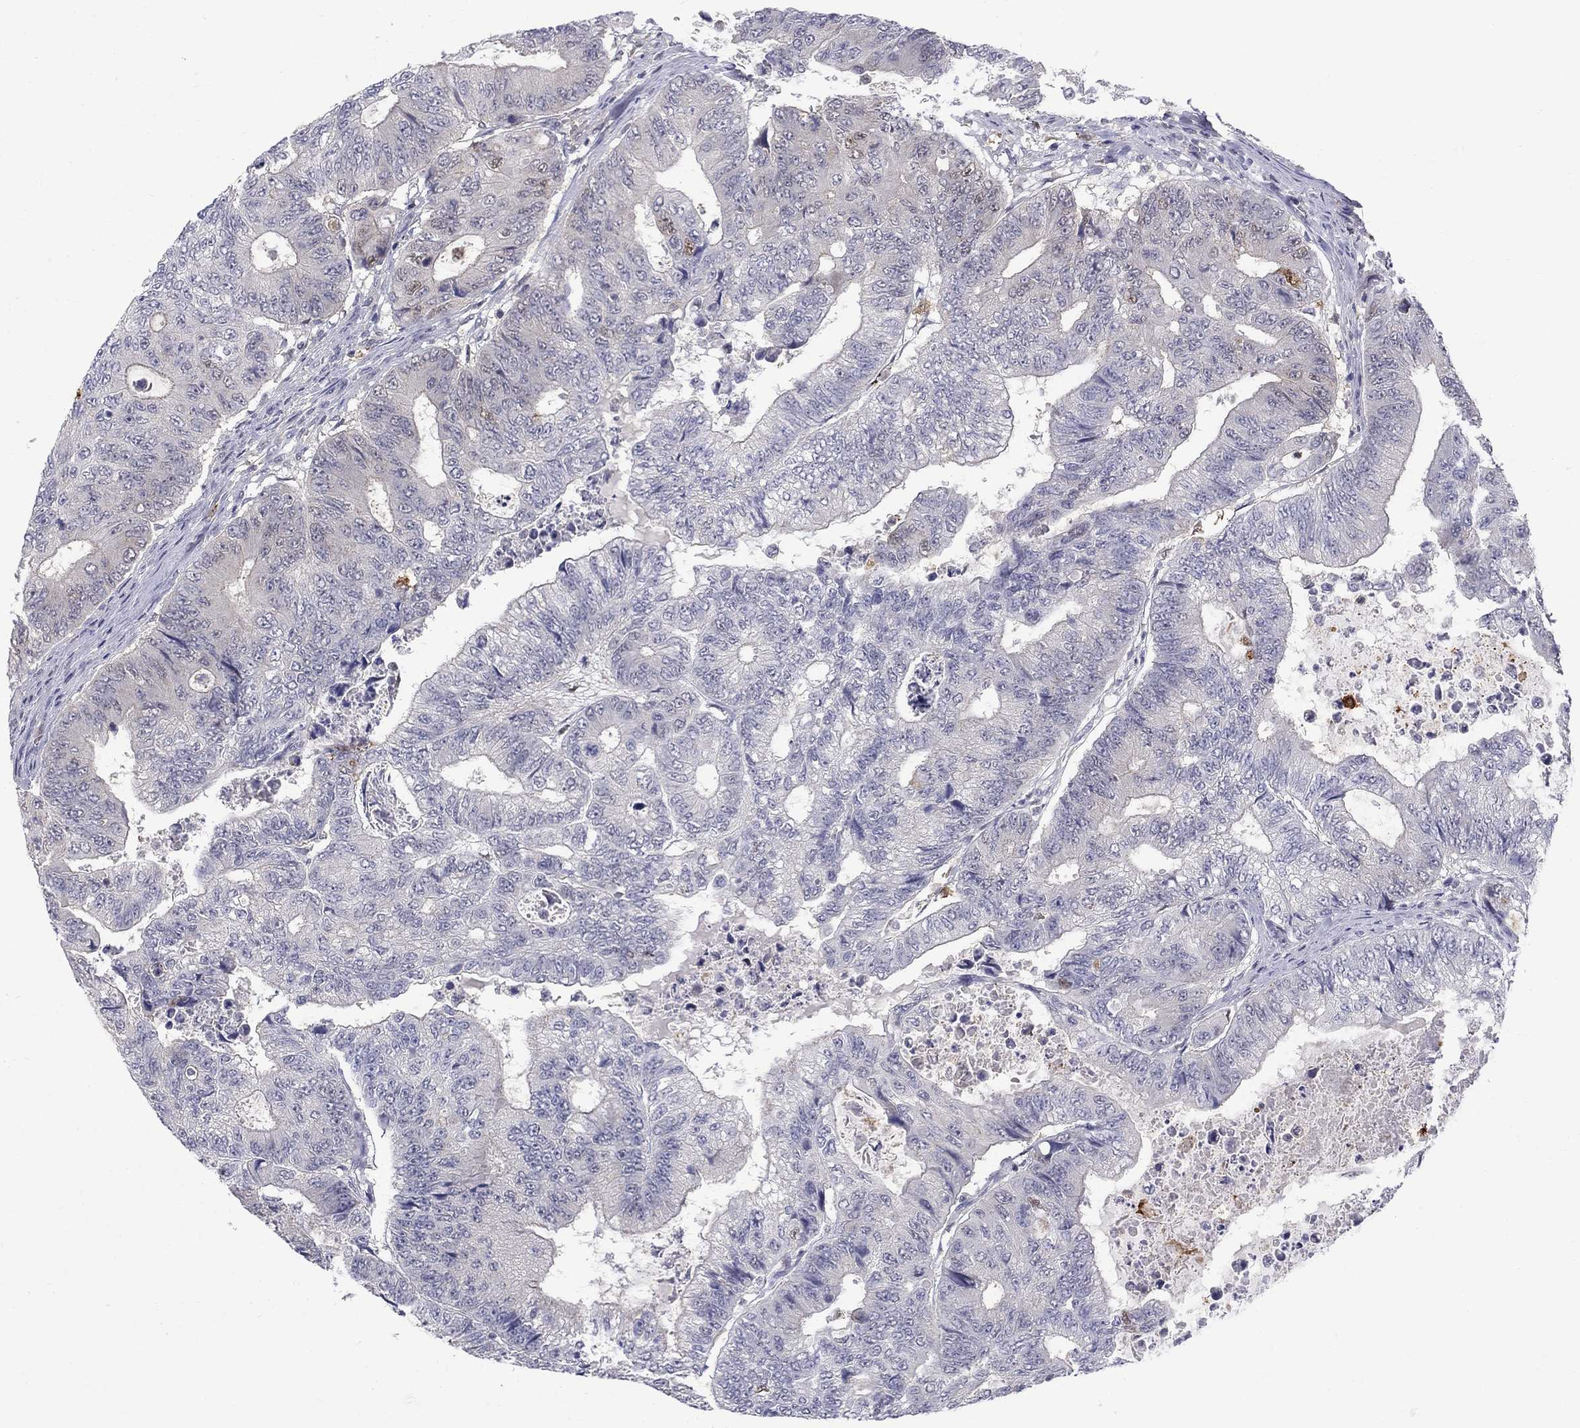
{"staining": {"intensity": "negative", "quantity": "none", "location": "none"}, "tissue": "colorectal cancer", "cell_type": "Tumor cells", "image_type": "cancer", "snomed": [{"axis": "morphology", "description": "Adenocarcinoma, NOS"}, {"axis": "topography", "description": "Colon"}], "caption": "This is an immunohistochemistry (IHC) image of human colorectal cancer (adenocarcinoma). There is no positivity in tumor cells.", "gene": "PCBP3", "patient": {"sex": "female", "age": 48}}